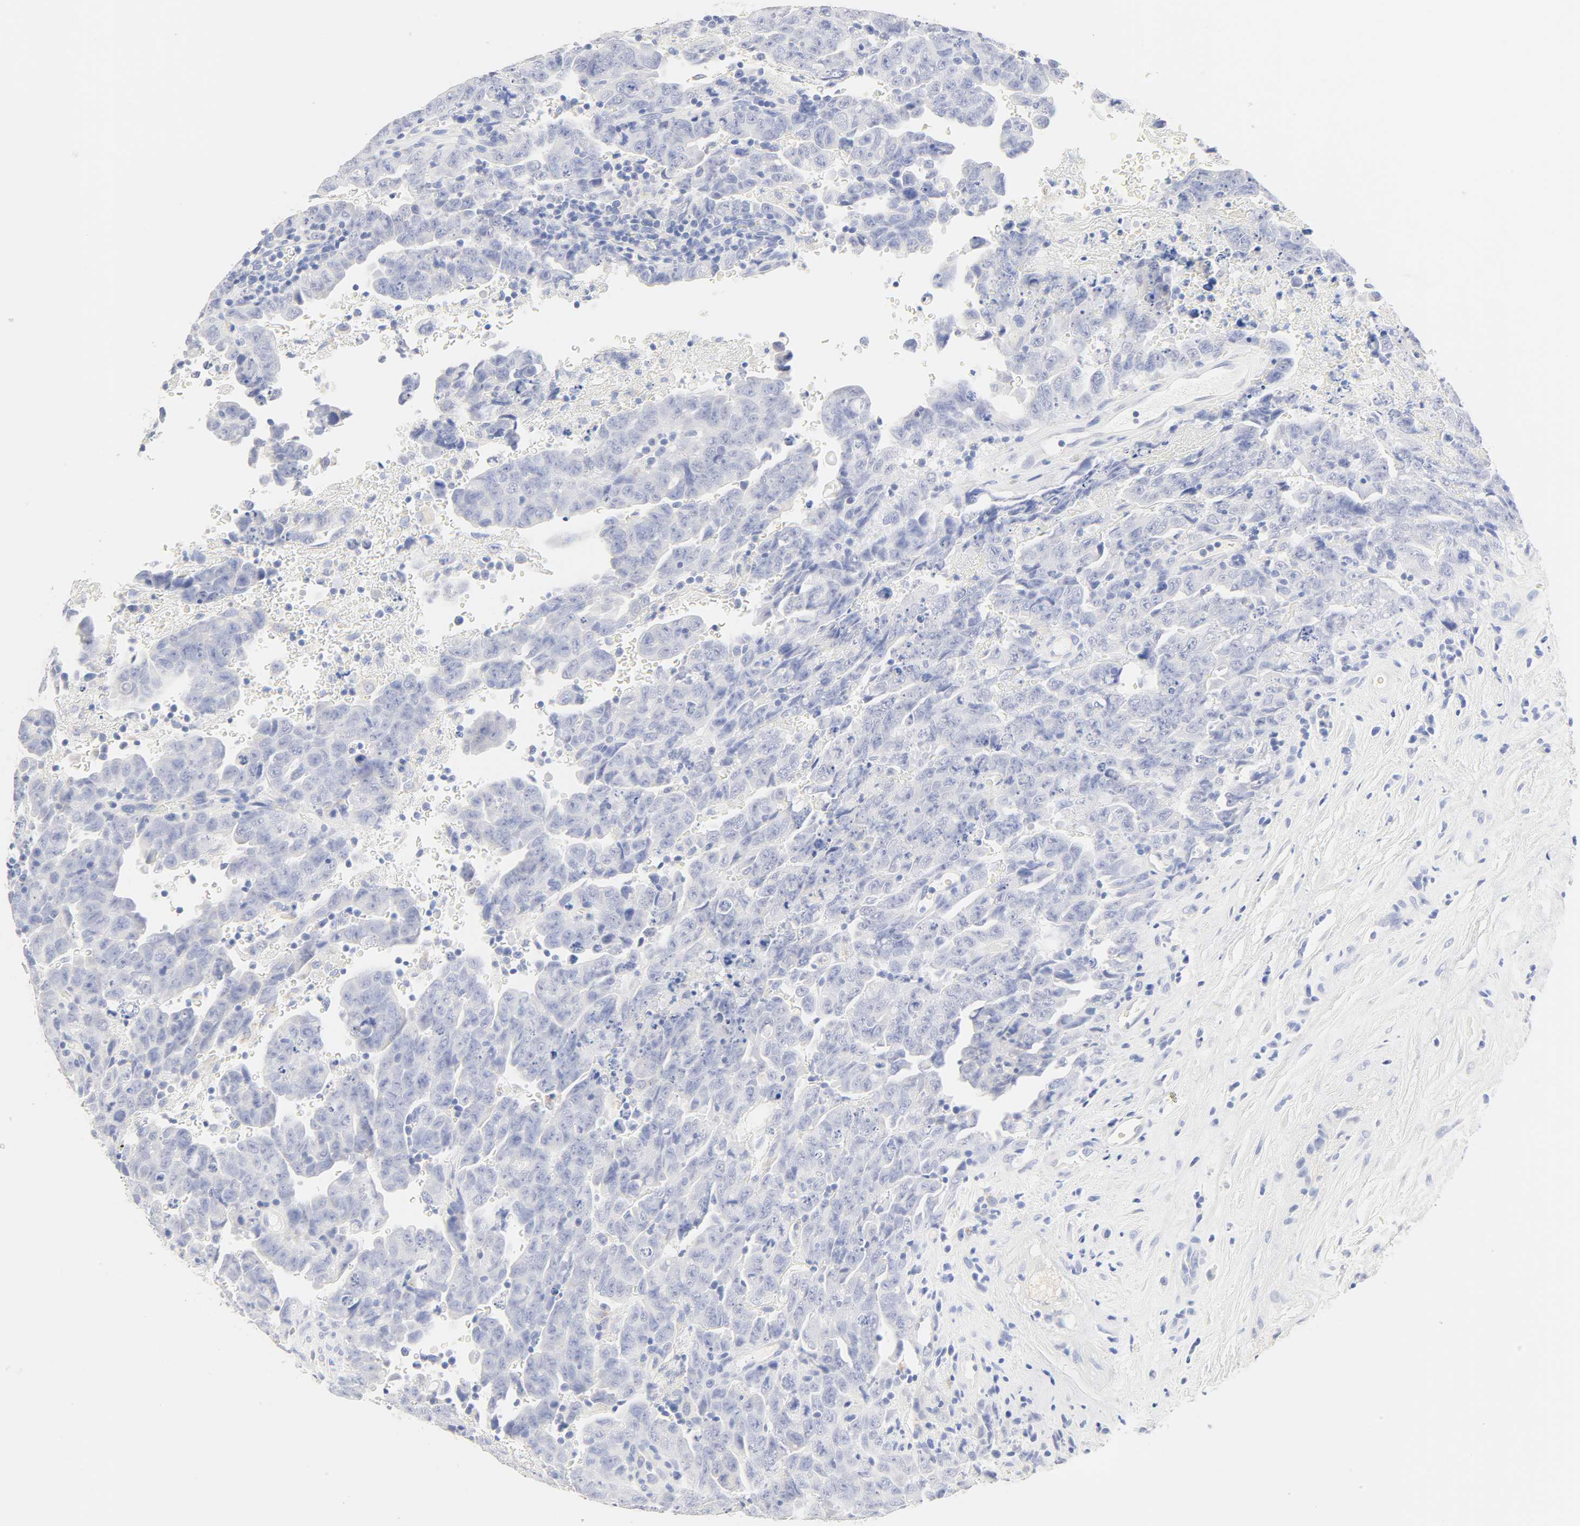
{"staining": {"intensity": "negative", "quantity": "none", "location": "none"}, "tissue": "testis cancer", "cell_type": "Tumor cells", "image_type": "cancer", "snomed": [{"axis": "morphology", "description": "Carcinoma, Embryonal, NOS"}, {"axis": "topography", "description": "Testis"}], "caption": "High magnification brightfield microscopy of embryonal carcinoma (testis) stained with DAB (3,3'-diaminobenzidine) (brown) and counterstained with hematoxylin (blue): tumor cells show no significant expression.", "gene": "SLCO1B3", "patient": {"sex": "male", "age": 28}}